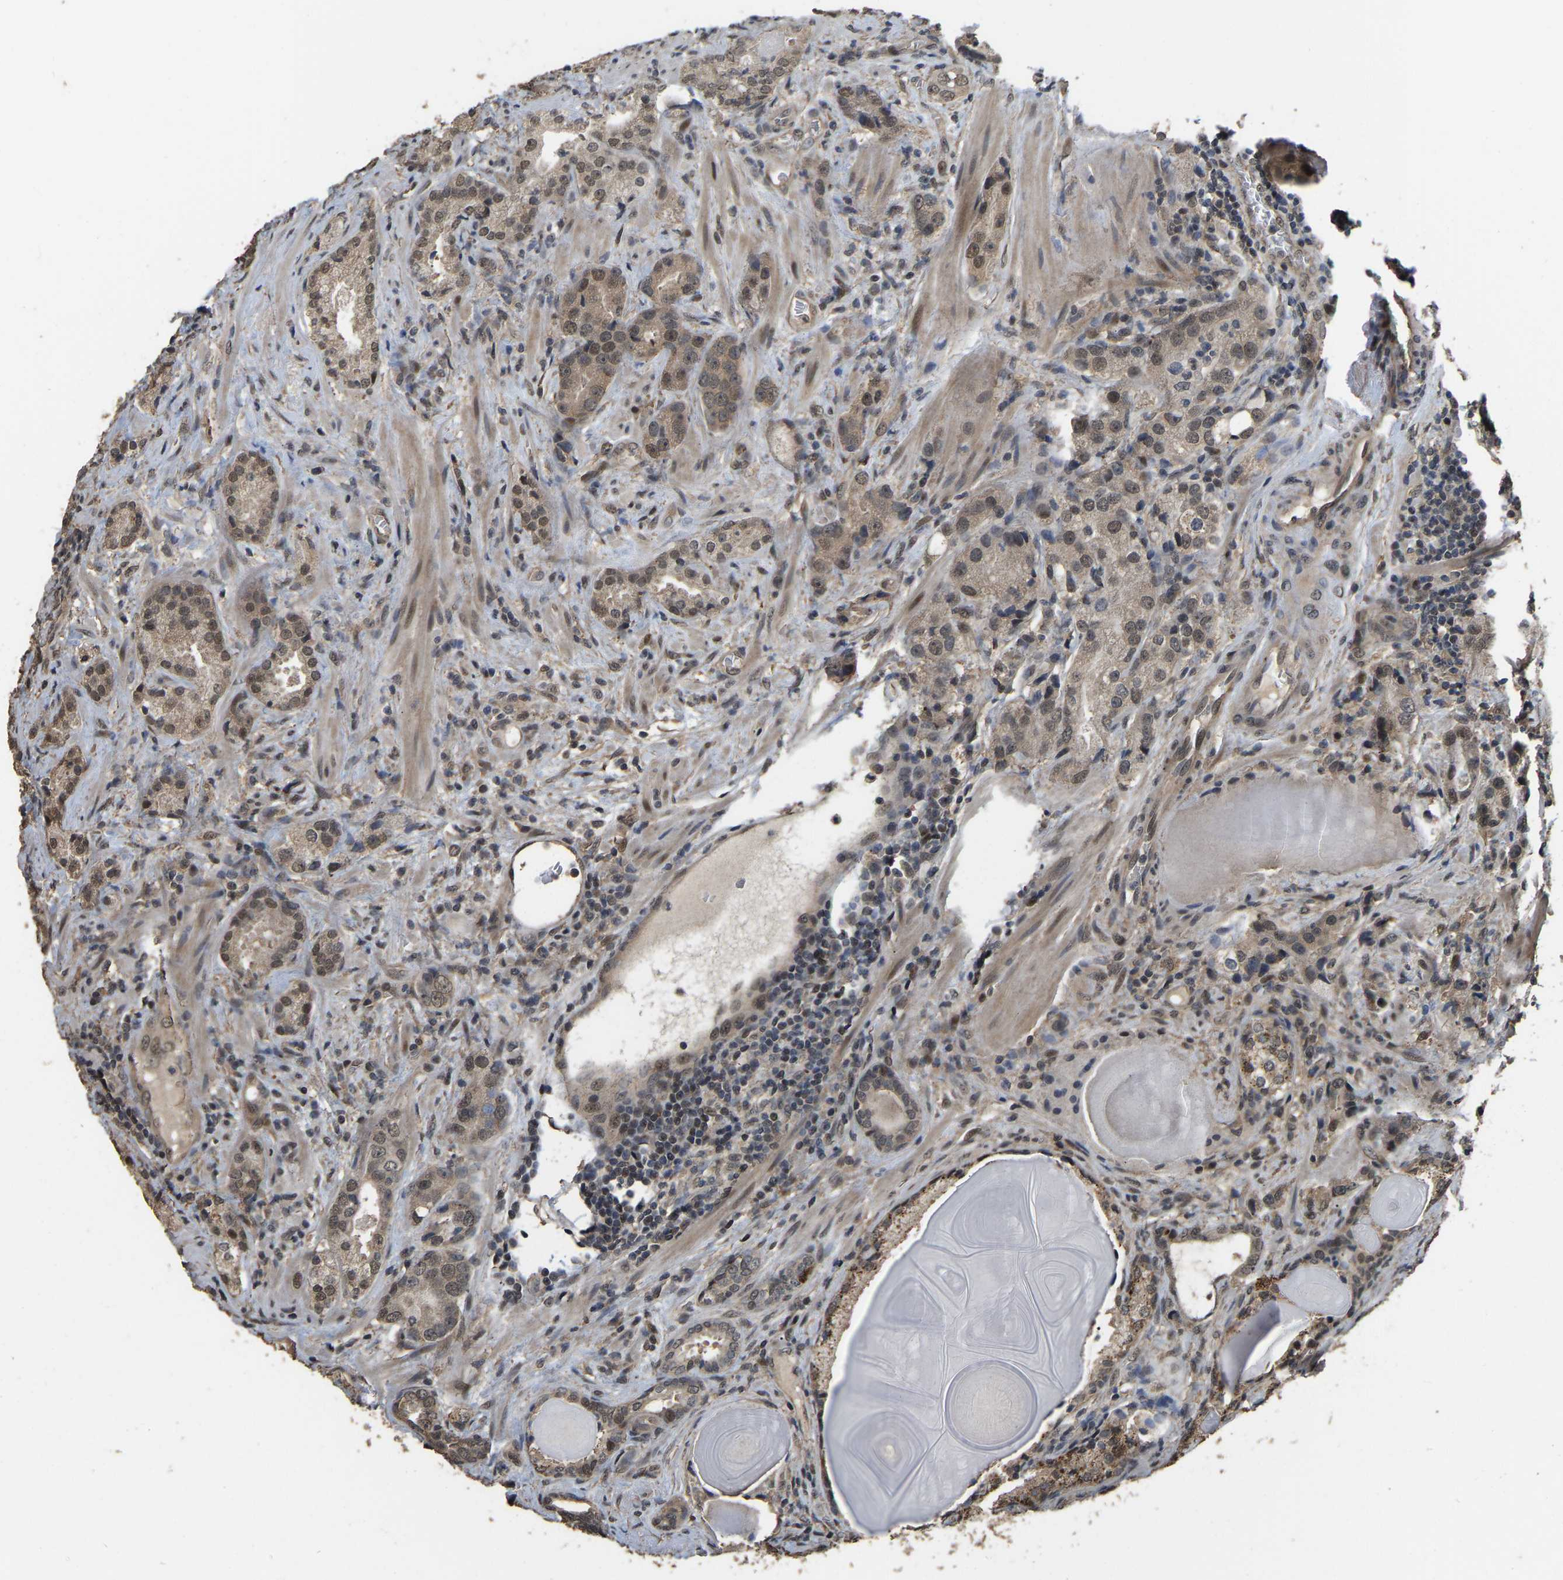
{"staining": {"intensity": "weak", "quantity": ">75%", "location": "cytoplasmic/membranous,nuclear"}, "tissue": "prostate cancer", "cell_type": "Tumor cells", "image_type": "cancer", "snomed": [{"axis": "morphology", "description": "Adenocarcinoma, High grade"}, {"axis": "topography", "description": "Prostate"}], "caption": "Prostate cancer (adenocarcinoma (high-grade)) stained with a brown dye demonstrates weak cytoplasmic/membranous and nuclear positive staining in approximately >75% of tumor cells.", "gene": "ARHGAP23", "patient": {"sex": "male", "age": 63}}